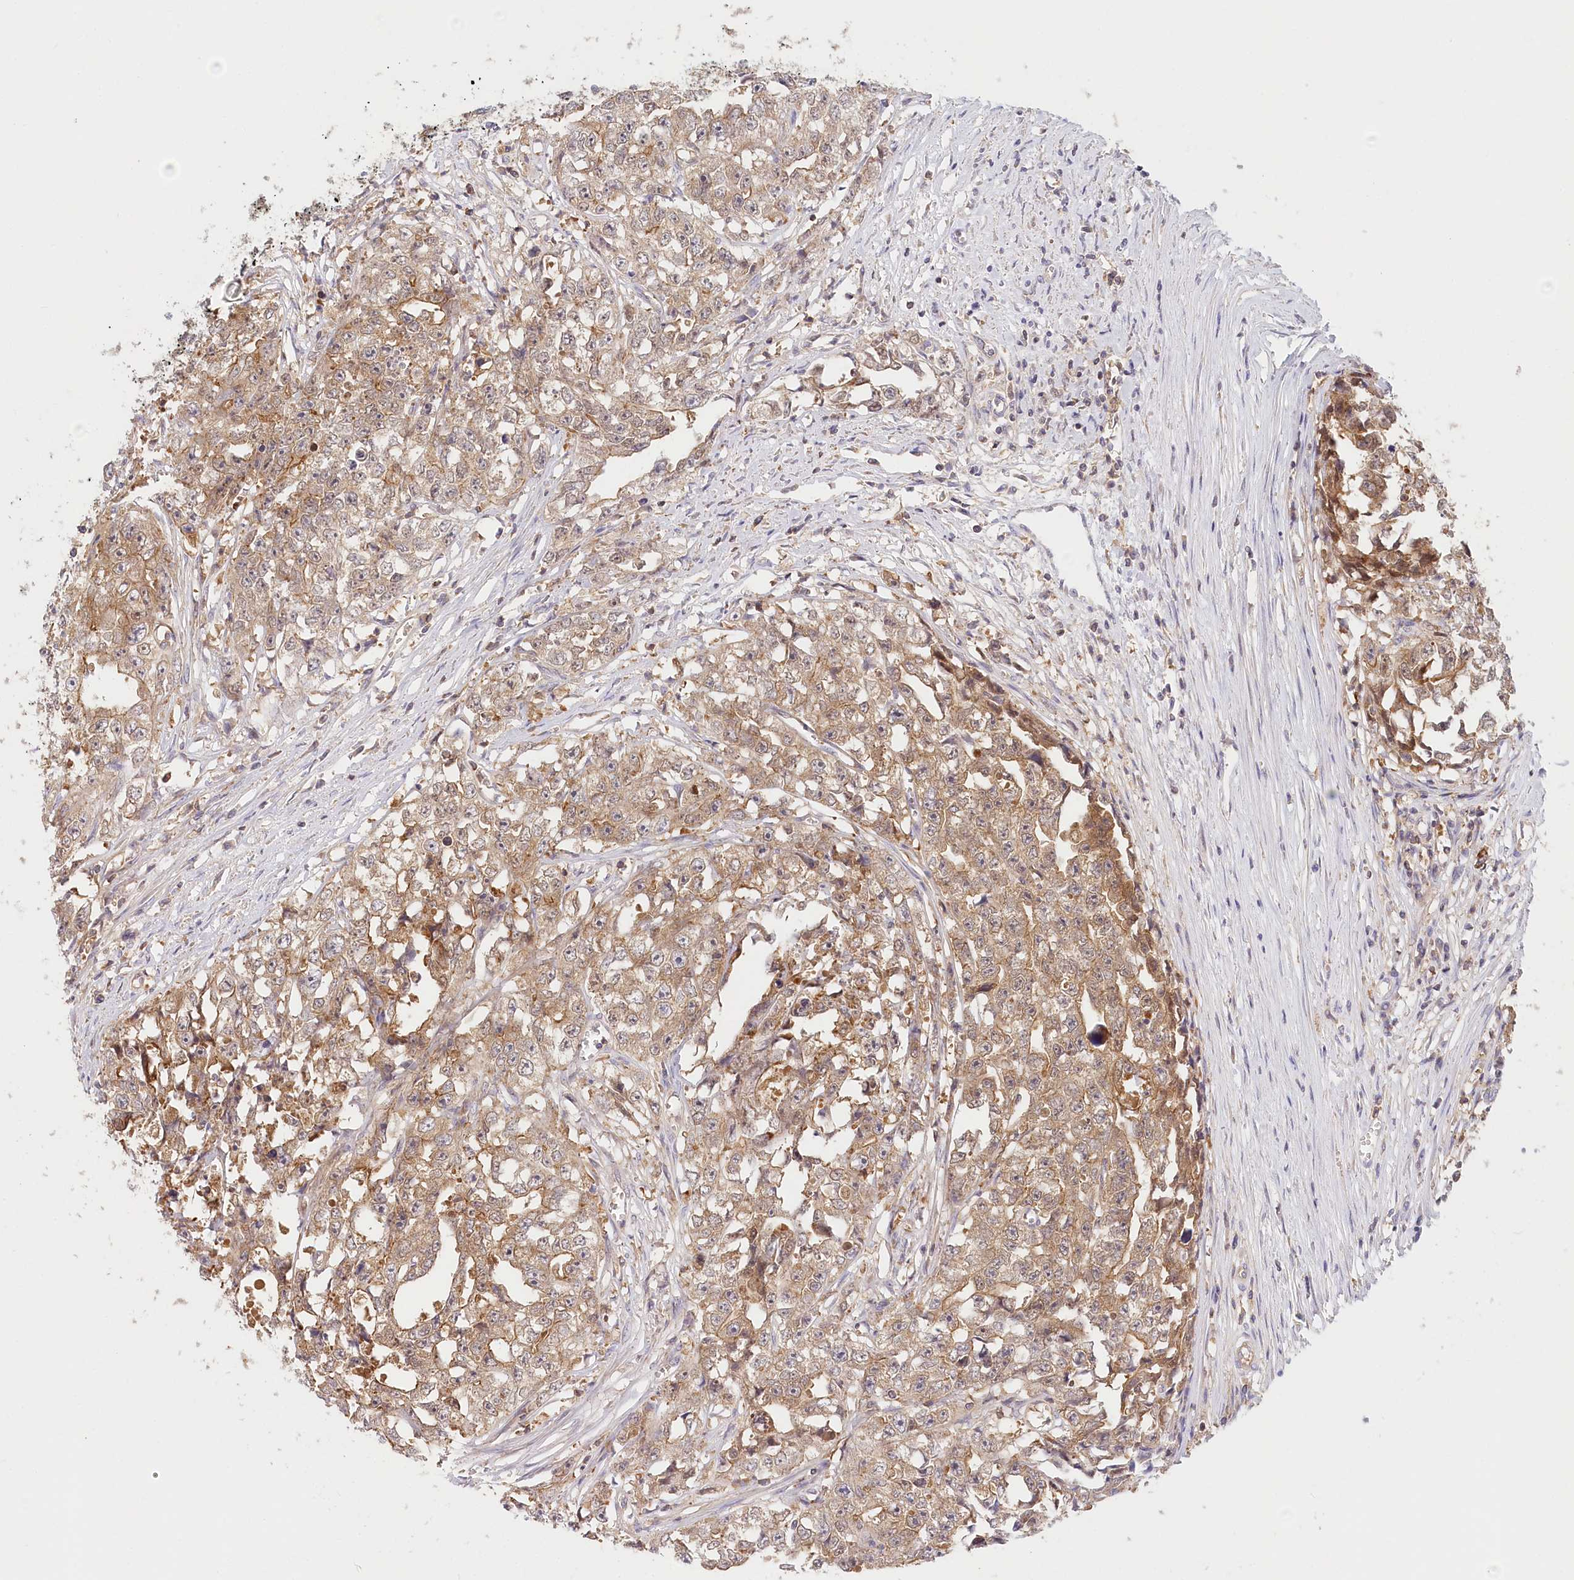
{"staining": {"intensity": "moderate", "quantity": ">75%", "location": "cytoplasmic/membranous"}, "tissue": "testis cancer", "cell_type": "Tumor cells", "image_type": "cancer", "snomed": [{"axis": "morphology", "description": "Seminoma, NOS"}, {"axis": "morphology", "description": "Carcinoma, Embryonal, NOS"}, {"axis": "topography", "description": "Testis"}], "caption": "About >75% of tumor cells in testis cancer (seminoma) show moderate cytoplasmic/membranous protein expression as visualized by brown immunohistochemical staining.", "gene": "UMPS", "patient": {"sex": "male", "age": 43}}